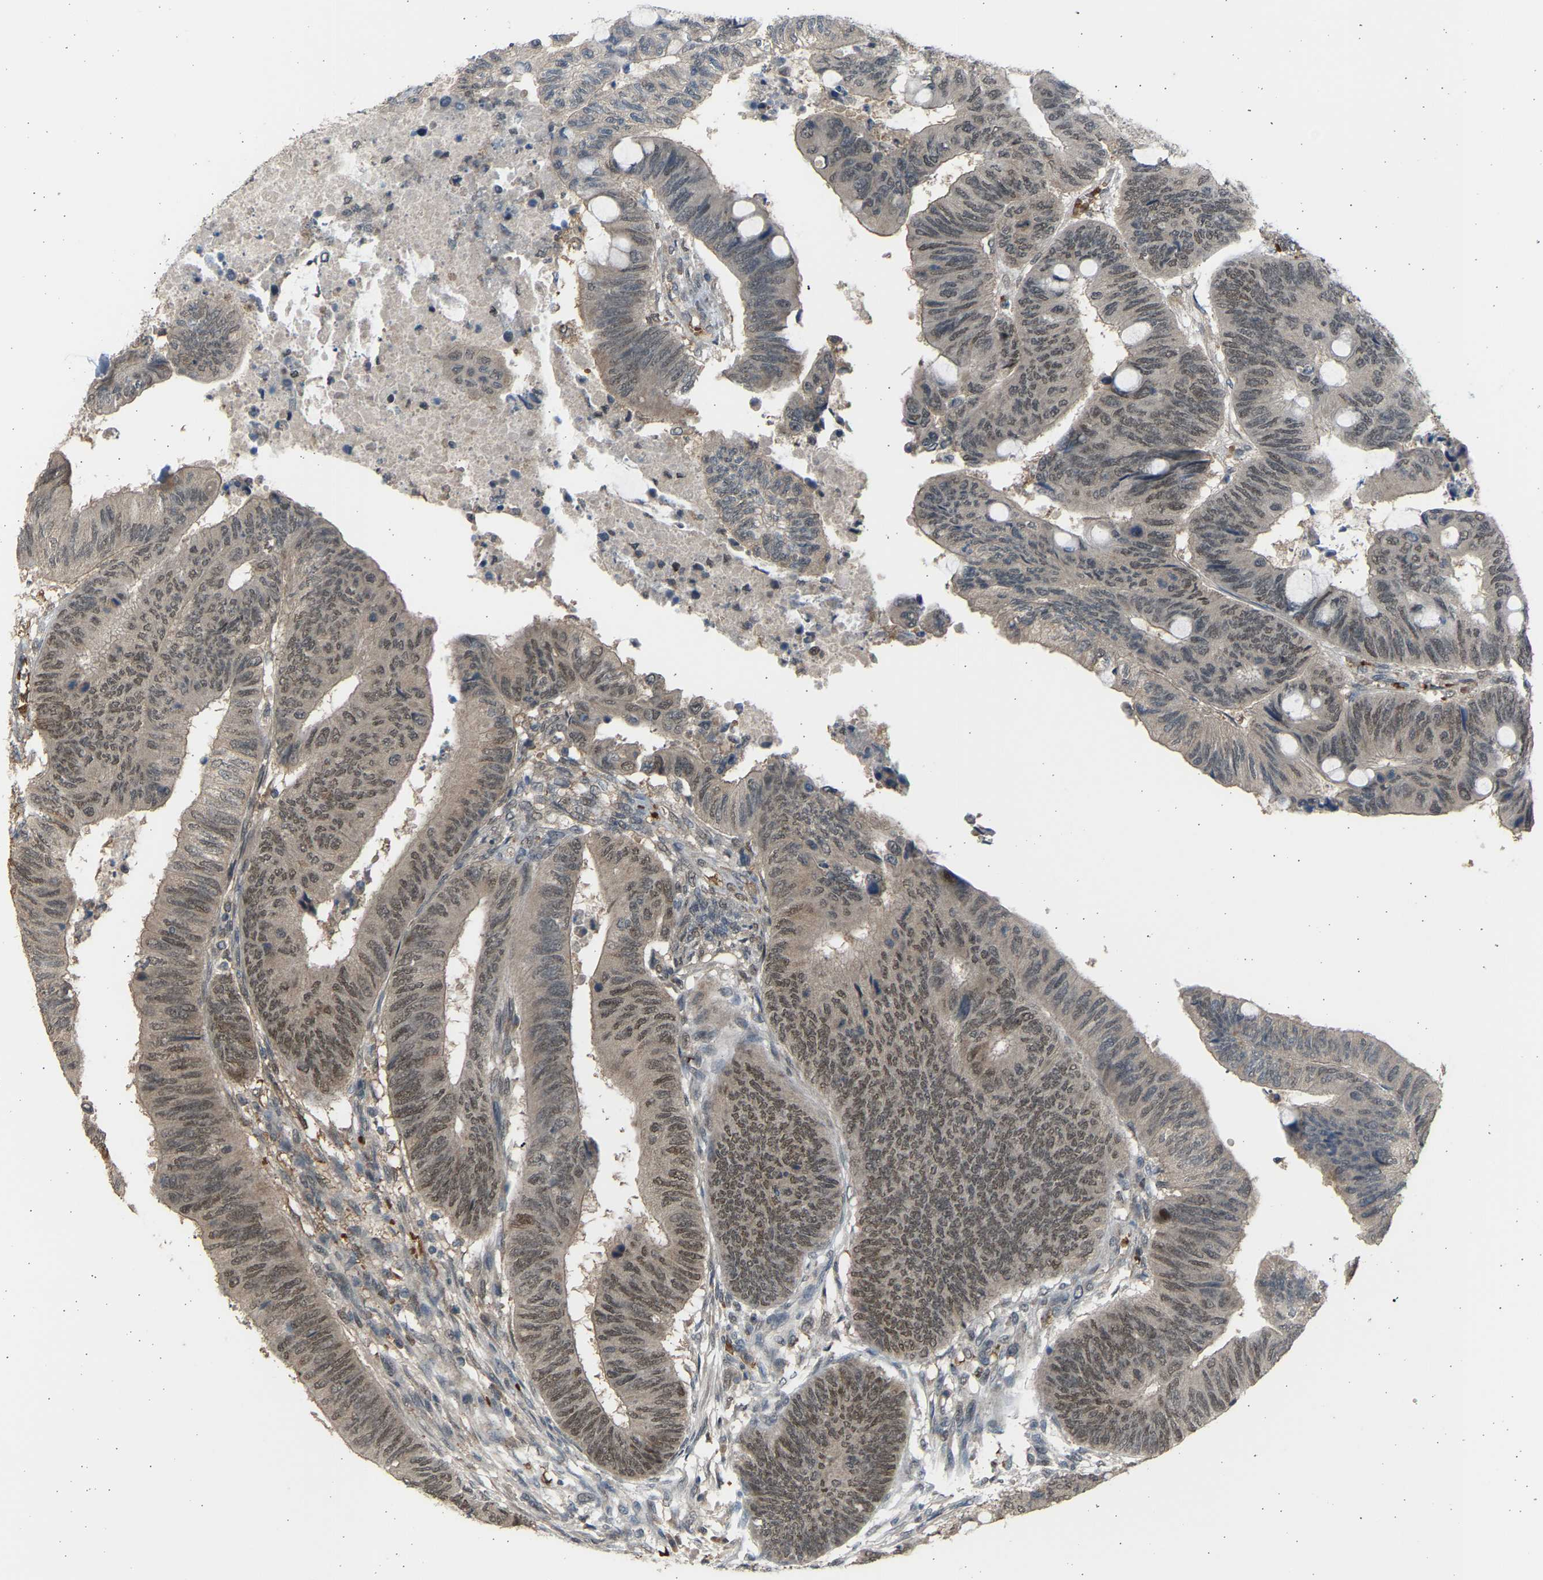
{"staining": {"intensity": "moderate", "quantity": ">75%", "location": "nuclear"}, "tissue": "colorectal cancer", "cell_type": "Tumor cells", "image_type": "cancer", "snomed": [{"axis": "morphology", "description": "Normal tissue, NOS"}, {"axis": "morphology", "description": "Adenocarcinoma, NOS"}, {"axis": "topography", "description": "Rectum"}, {"axis": "topography", "description": "Peripheral nerve tissue"}], "caption": "IHC (DAB (3,3'-diaminobenzidine)) staining of adenocarcinoma (colorectal) displays moderate nuclear protein expression in about >75% of tumor cells.", "gene": "BIRC2", "patient": {"sex": "male", "age": 92}}